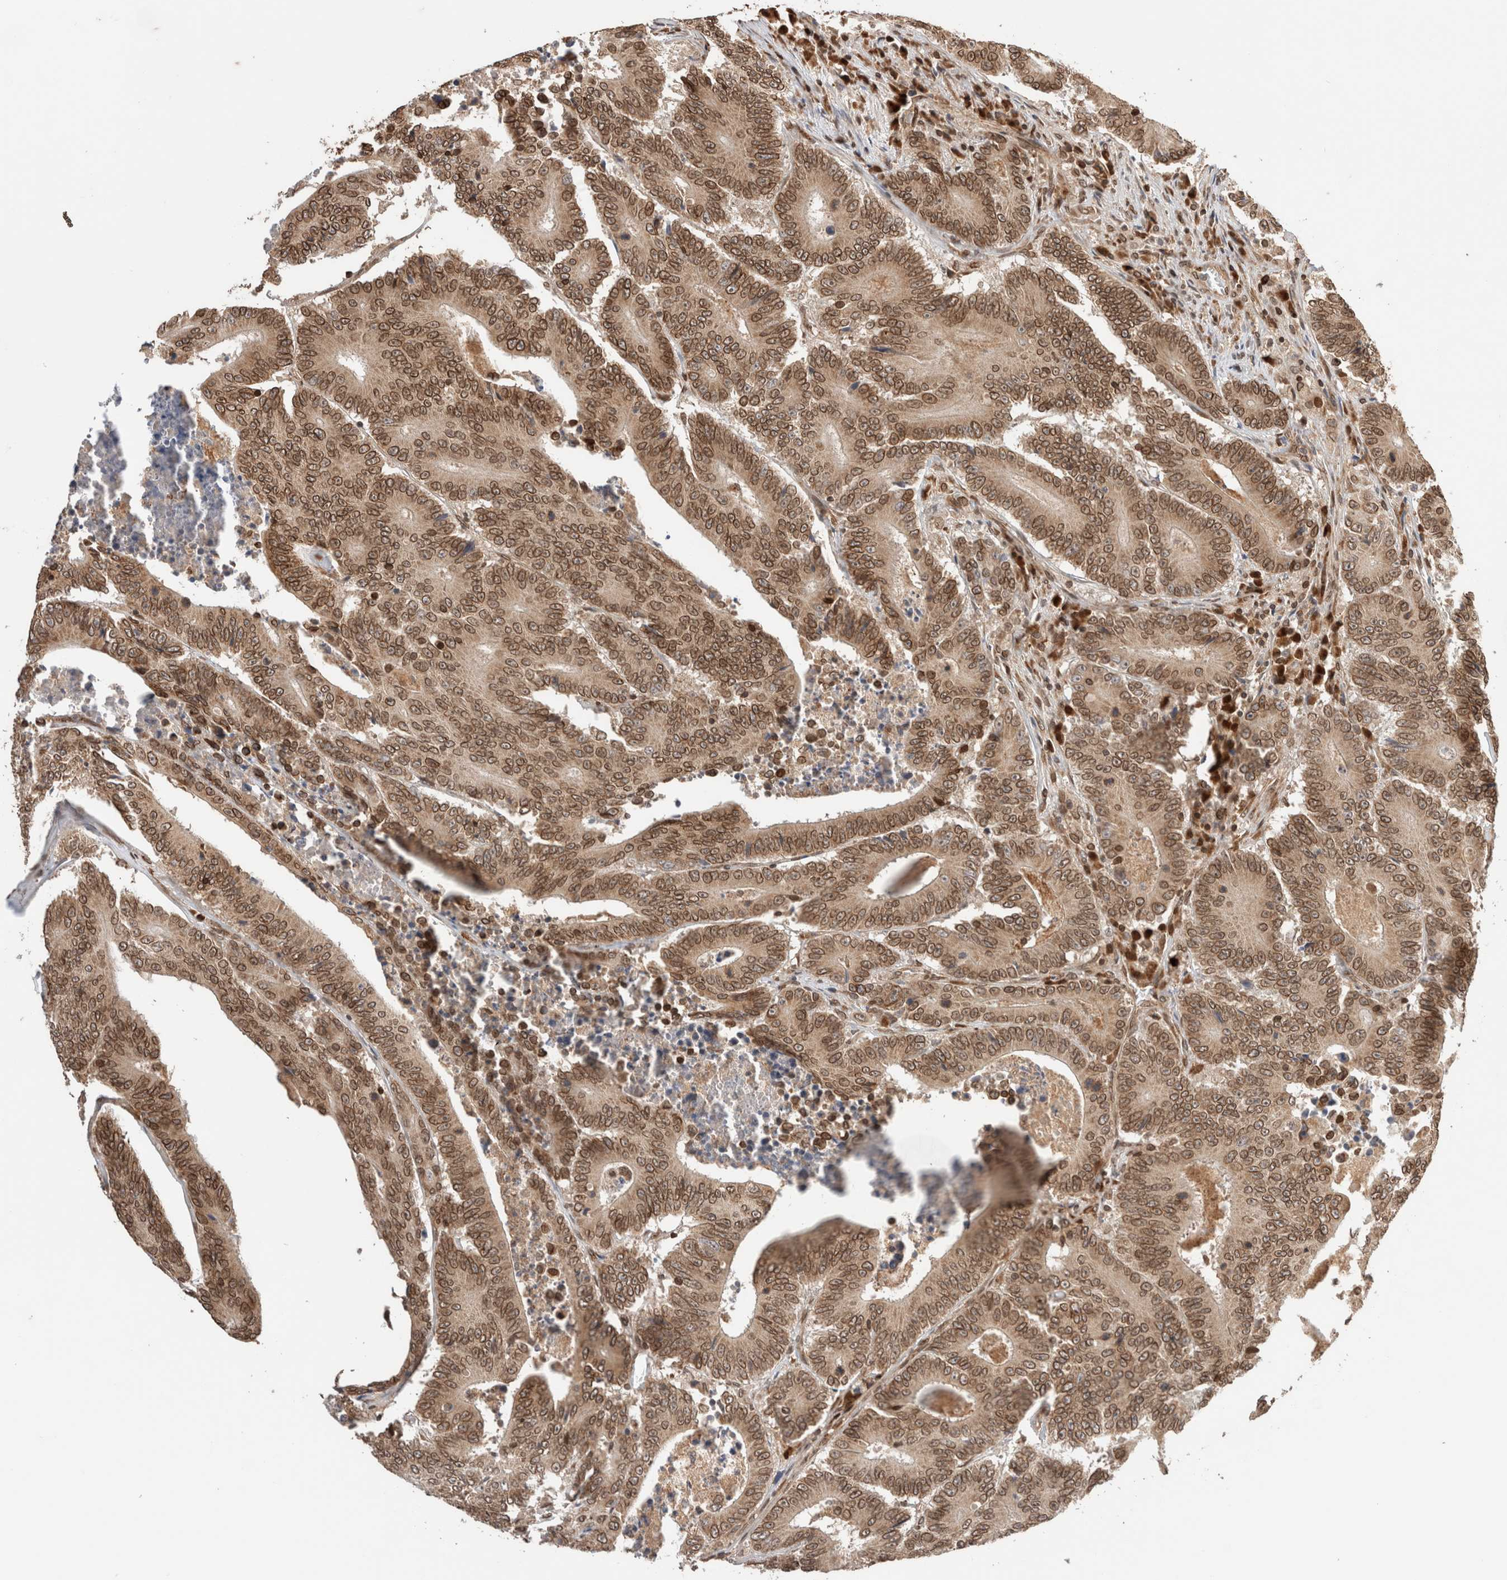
{"staining": {"intensity": "strong", "quantity": ">75%", "location": "cytoplasmic/membranous,nuclear"}, "tissue": "colorectal cancer", "cell_type": "Tumor cells", "image_type": "cancer", "snomed": [{"axis": "morphology", "description": "Adenocarcinoma, NOS"}, {"axis": "topography", "description": "Colon"}], "caption": "A brown stain highlights strong cytoplasmic/membranous and nuclear expression of a protein in colorectal cancer tumor cells.", "gene": "TPR", "patient": {"sex": "male", "age": 83}}